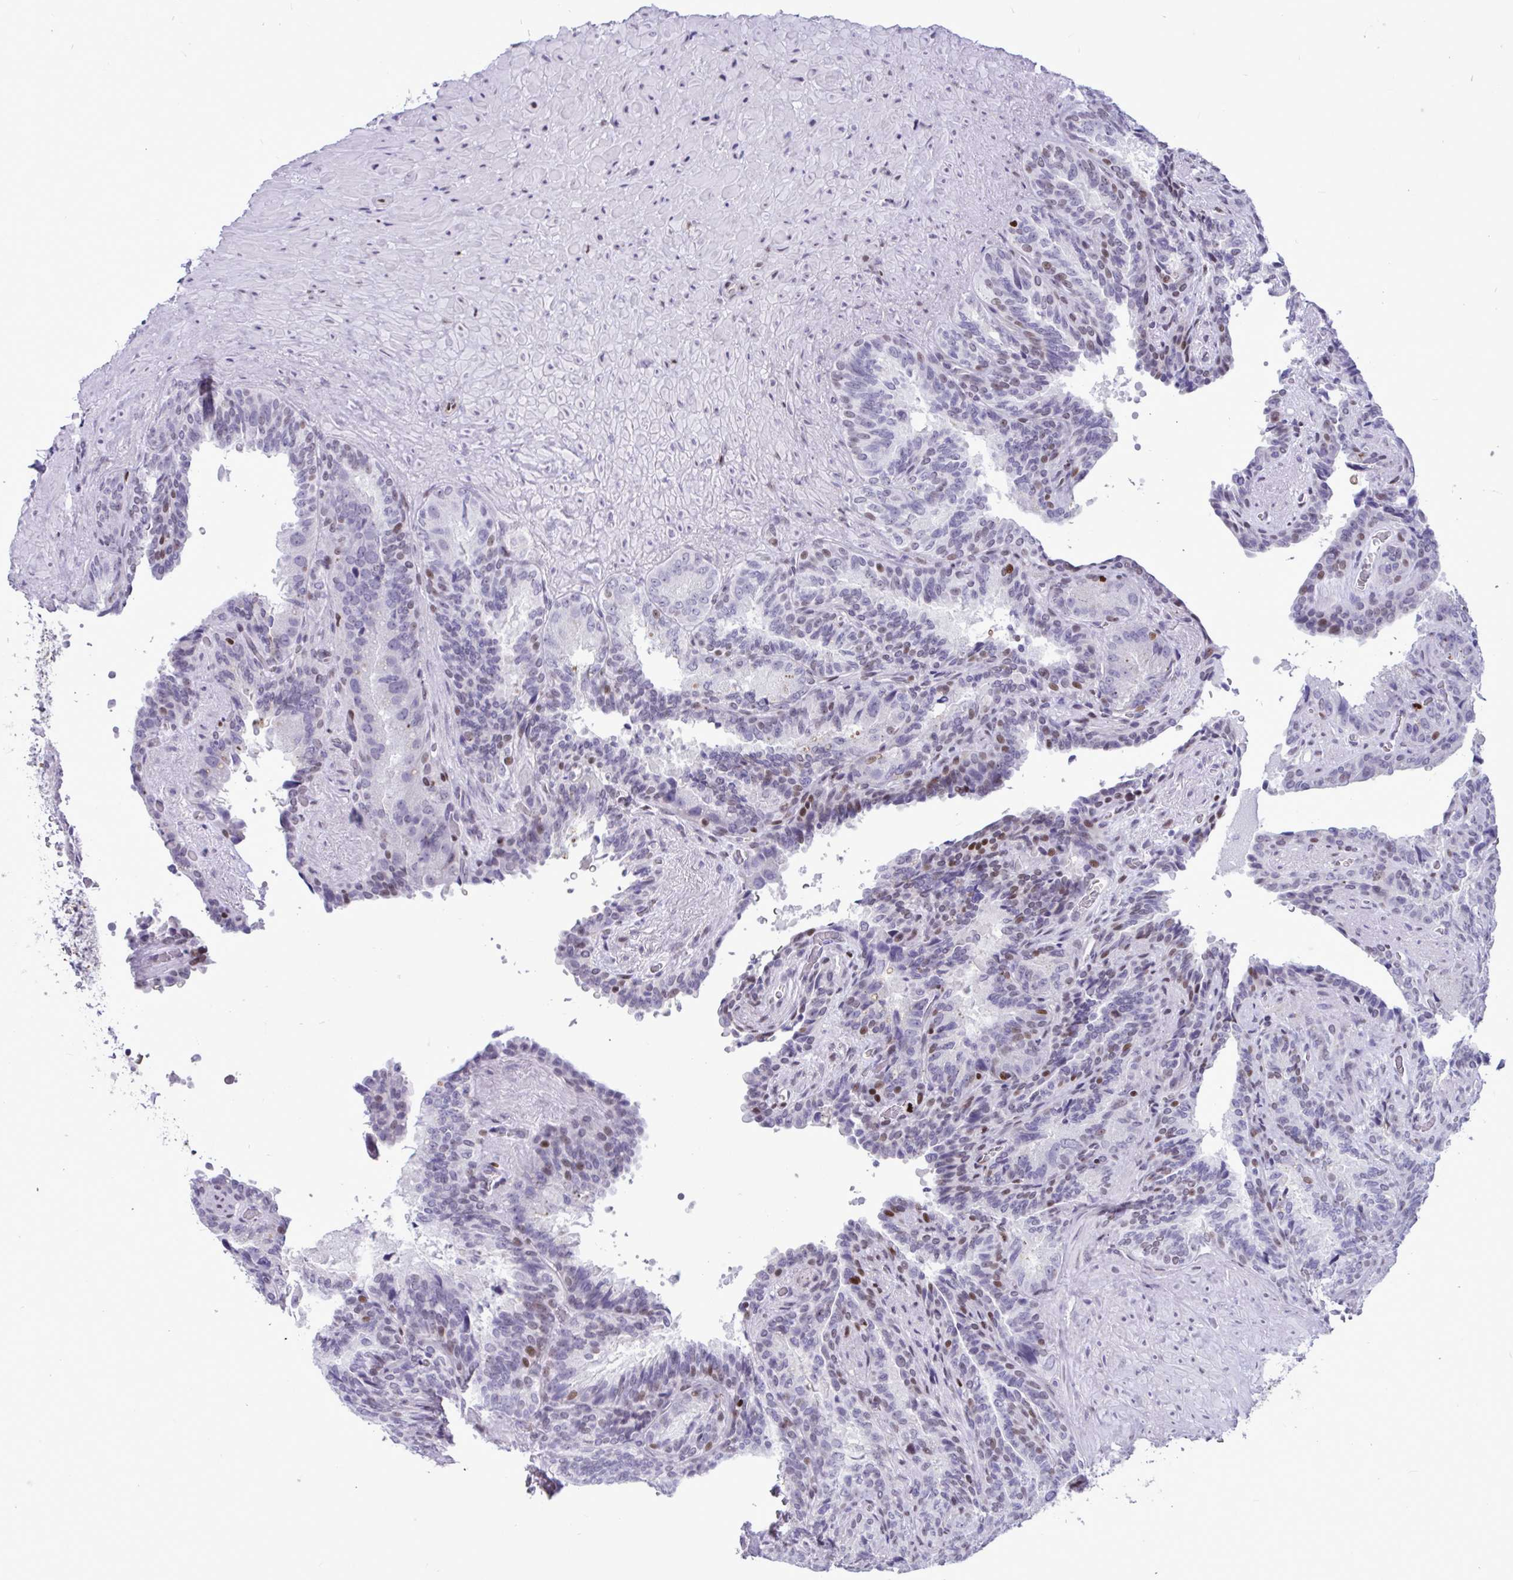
{"staining": {"intensity": "weak", "quantity": "<25%", "location": "nuclear"}, "tissue": "seminal vesicle", "cell_type": "Glandular cells", "image_type": "normal", "snomed": [{"axis": "morphology", "description": "Normal tissue, NOS"}, {"axis": "topography", "description": "Seminal veicle"}], "caption": "This micrograph is of normal seminal vesicle stained with immunohistochemistry to label a protein in brown with the nuclei are counter-stained blue. There is no staining in glandular cells. Nuclei are stained in blue.", "gene": "HMGB2", "patient": {"sex": "male", "age": 60}}